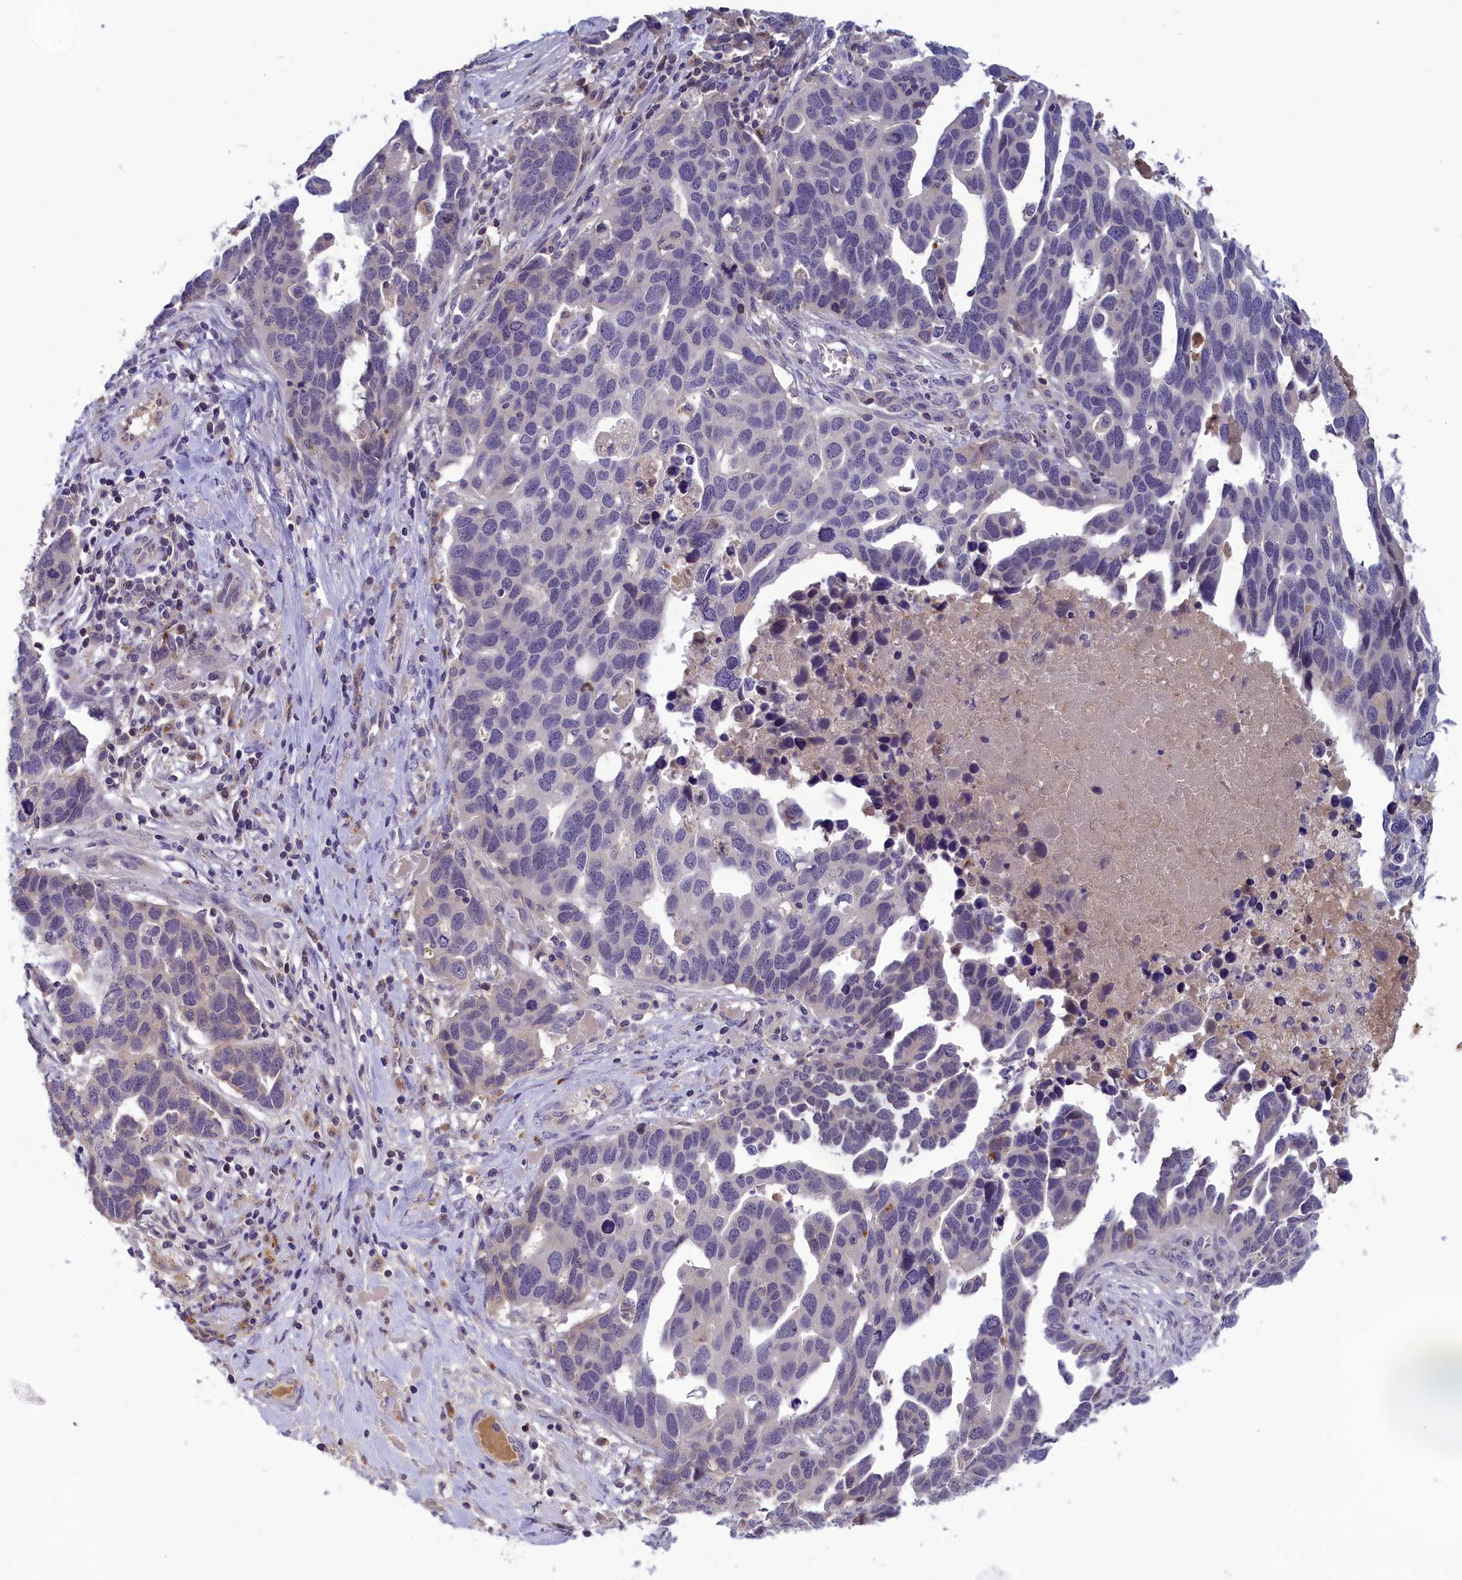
{"staining": {"intensity": "negative", "quantity": "none", "location": "none"}, "tissue": "ovarian cancer", "cell_type": "Tumor cells", "image_type": "cancer", "snomed": [{"axis": "morphology", "description": "Cystadenocarcinoma, serous, NOS"}, {"axis": "topography", "description": "Ovary"}], "caption": "The photomicrograph reveals no staining of tumor cells in ovarian serous cystadenocarcinoma.", "gene": "STYX", "patient": {"sex": "female", "age": 54}}